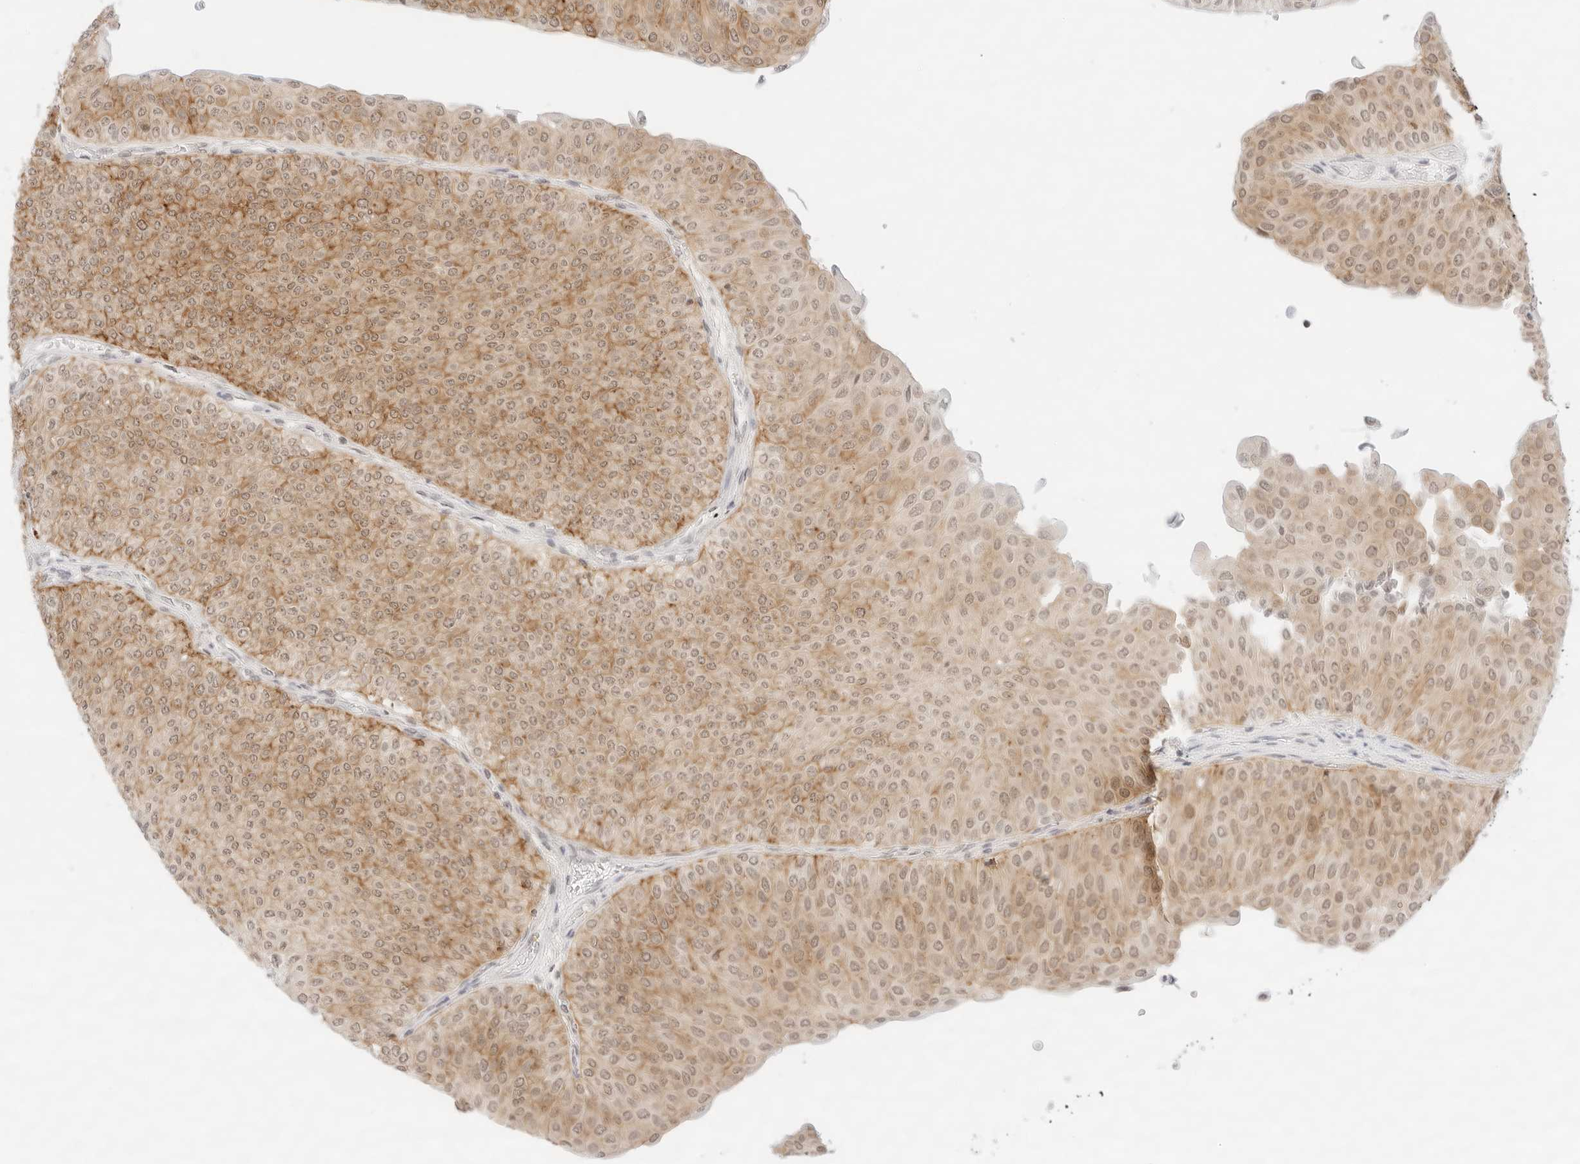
{"staining": {"intensity": "moderate", "quantity": "25%-75%", "location": "cytoplasmic/membranous"}, "tissue": "urothelial cancer", "cell_type": "Tumor cells", "image_type": "cancer", "snomed": [{"axis": "morphology", "description": "Urothelial carcinoma, Low grade"}, {"axis": "topography", "description": "Urinary bladder"}], "caption": "A brown stain shows moderate cytoplasmic/membranous positivity of a protein in human urothelial carcinoma (low-grade) tumor cells.", "gene": "GNAS", "patient": {"sex": "male", "age": 78}}